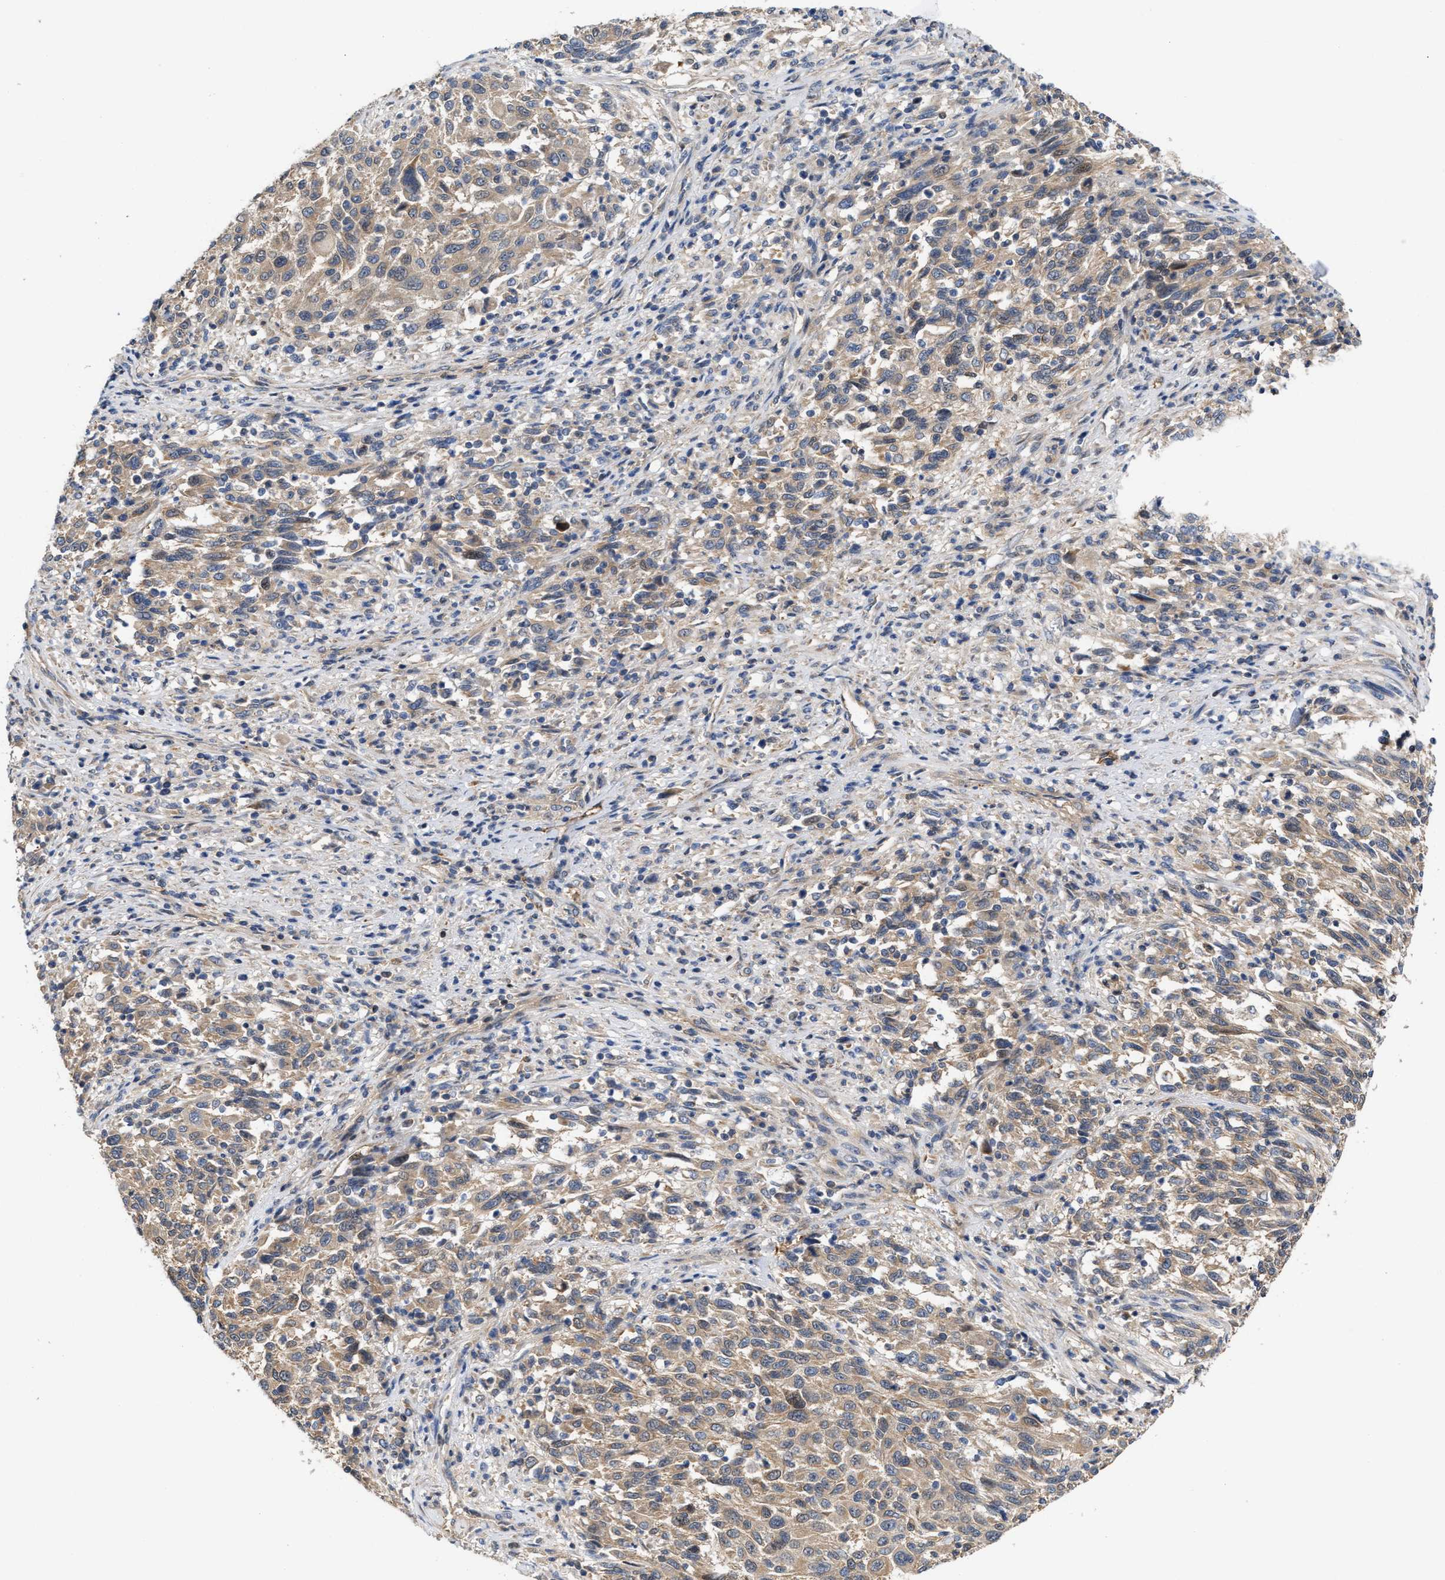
{"staining": {"intensity": "weak", "quantity": ">75%", "location": "cytoplasmic/membranous"}, "tissue": "melanoma", "cell_type": "Tumor cells", "image_type": "cancer", "snomed": [{"axis": "morphology", "description": "Malignant melanoma, Metastatic site"}, {"axis": "topography", "description": "Lymph node"}], "caption": "IHC (DAB) staining of melanoma demonstrates weak cytoplasmic/membranous protein expression in approximately >75% of tumor cells. (DAB (3,3'-diaminobenzidine) = brown stain, brightfield microscopy at high magnification).", "gene": "BBLN", "patient": {"sex": "male", "age": 61}}